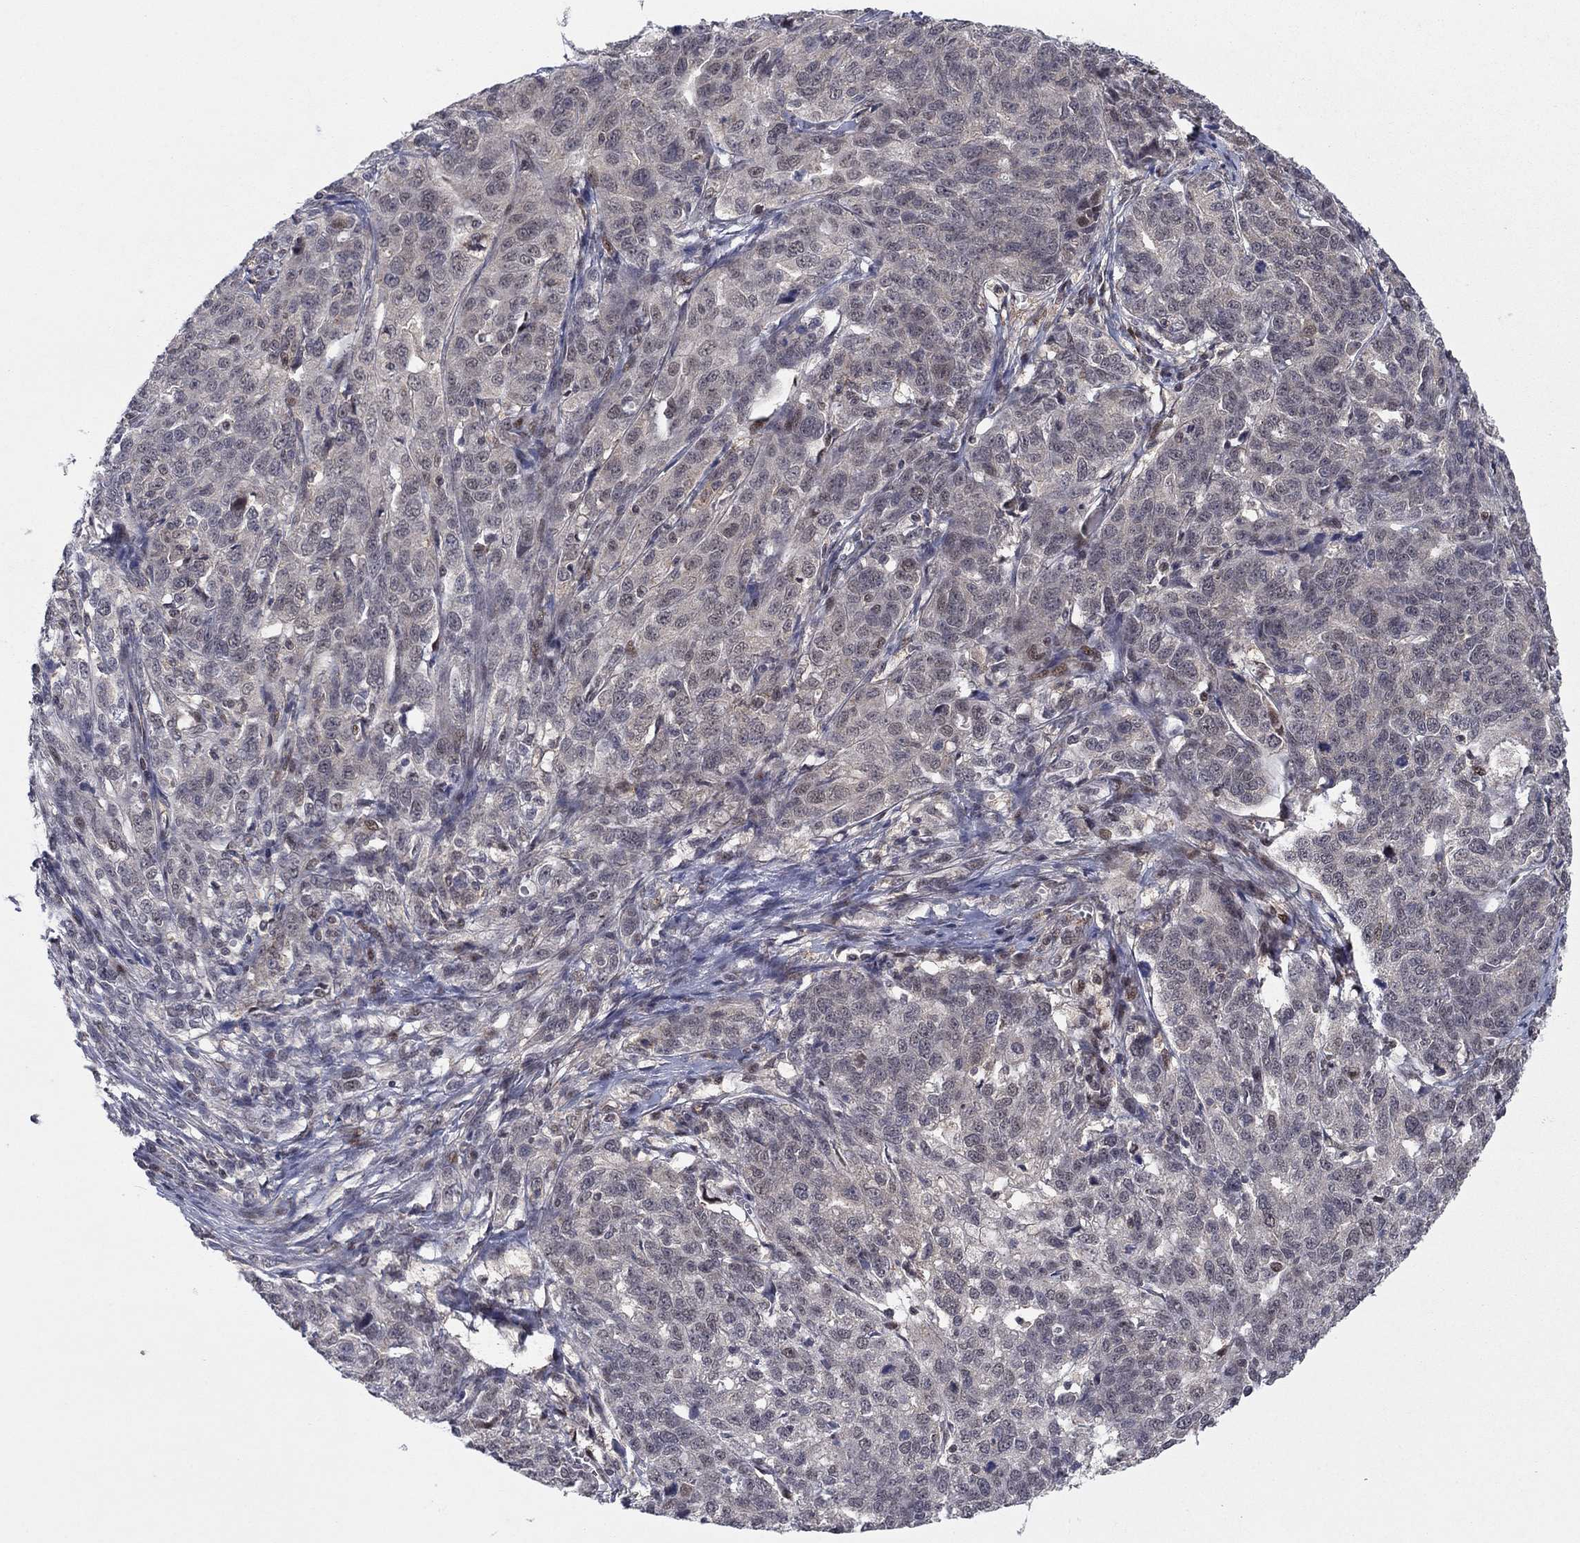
{"staining": {"intensity": "negative", "quantity": "none", "location": "none"}, "tissue": "ovarian cancer", "cell_type": "Tumor cells", "image_type": "cancer", "snomed": [{"axis": "morphology", "description": "Cystadenocarcinoma, serous, NOS"}, {"axis": "topography", "description": "Ovary"}], "caption": "This is a image of IHC staining of ovarian serous cystadenocarcinoma, which shows no staining in tumor cells. (Stains: DAB (3,3'-diaminobenzidine) IHC with hematoxylin counter stain, Microscopy: brightfield microscopy at high magnification).", "gene": "PSMC1", "patient": {"sex": "female", "age": 71}}